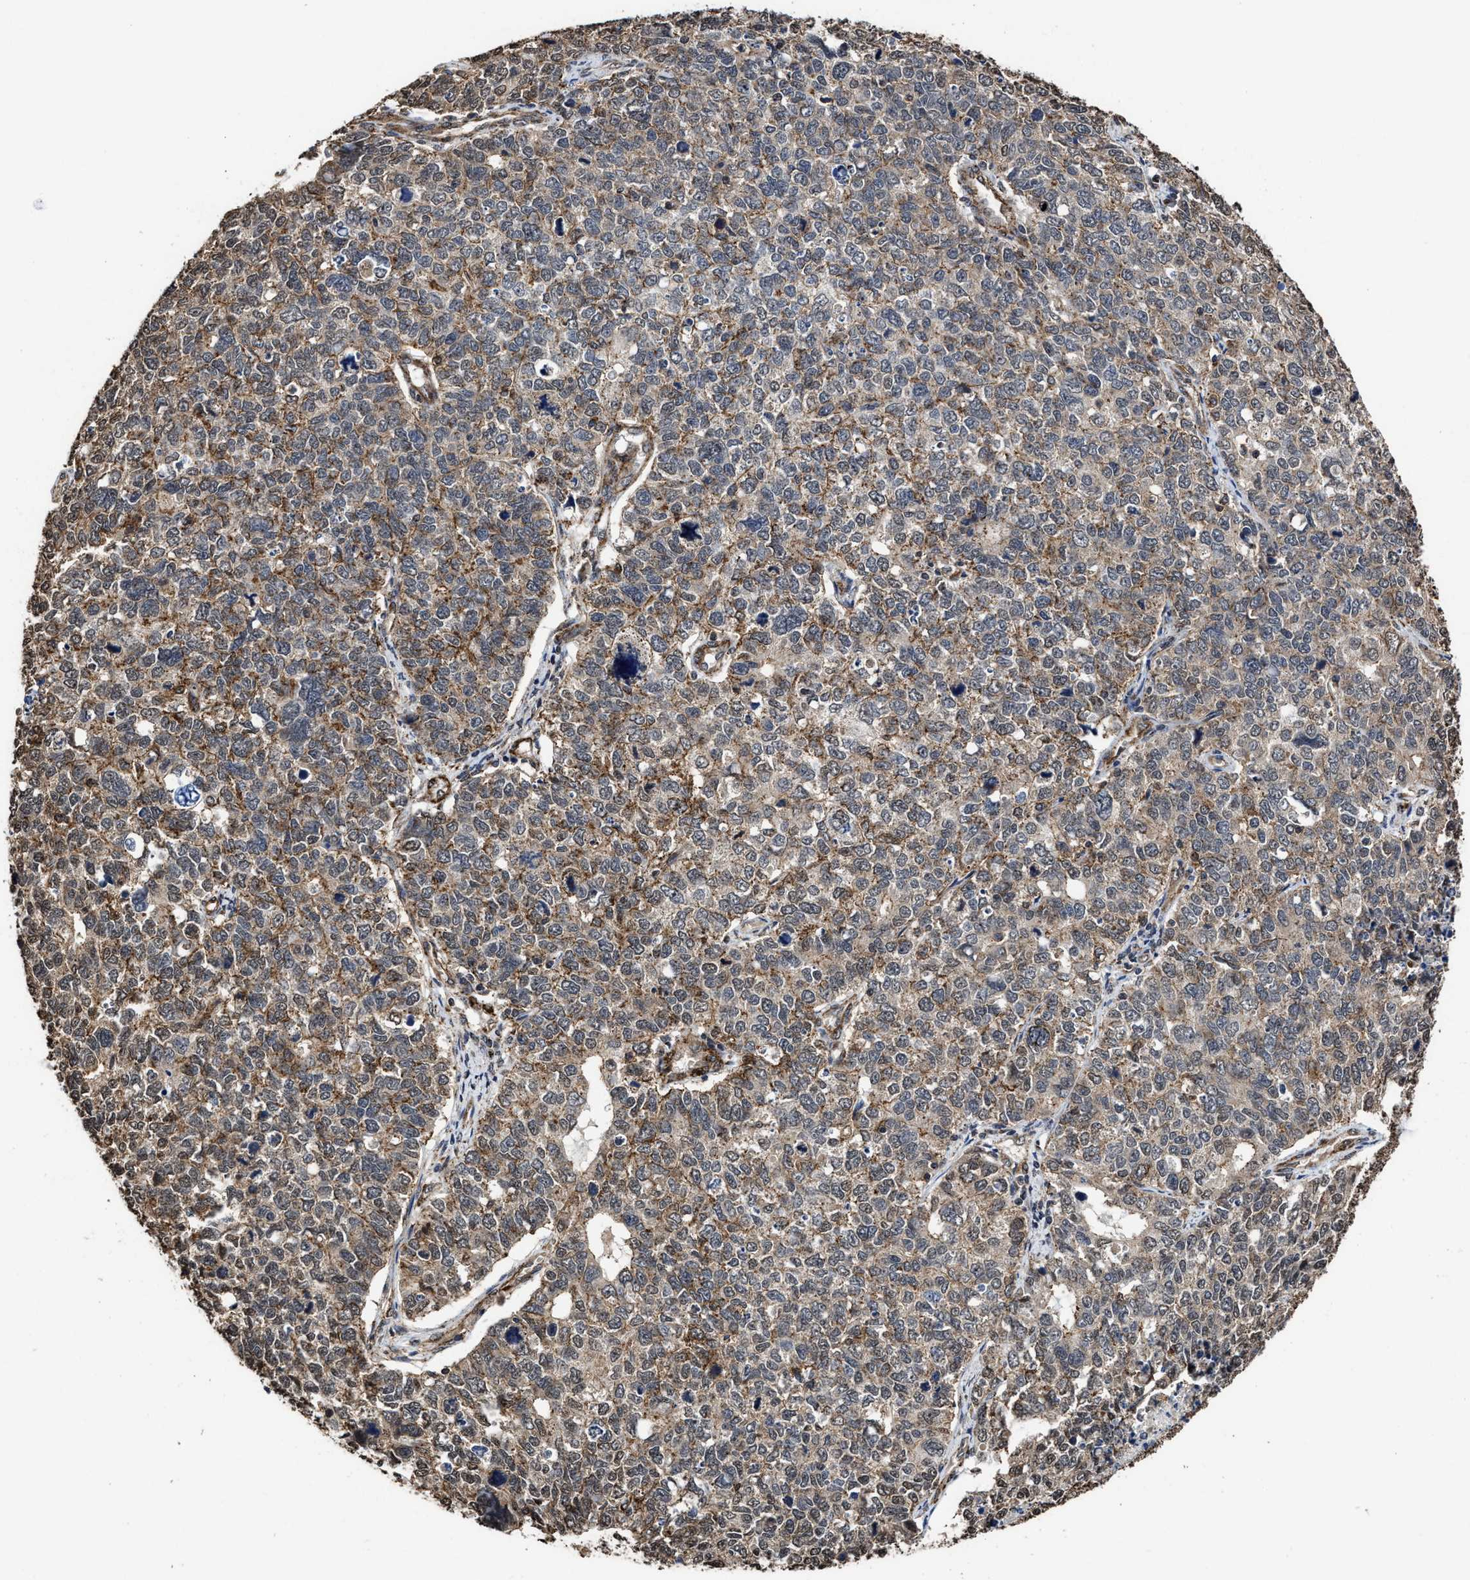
{"staining": {"intensity": "moderate", "quantity": ">75%", "location": "cytoplasmic/membranous"}, "tissue": "cervical cancer", "cell_type": "Tumor cells", "image_type": "cancer", "snomed": [{"axis": "morphology", "description": "Squamous cell carcinoma, NOS"}, {"axis": "topography", "description": "Cervix"}], "caption": "DAB immunohistochemical staining of squamous cell carcinoma (cervical) reveals moderate cytoplasmic/membranous protein positivity in about >75% of tumor cells.", "gene": "SEPTIN2", "patient": {"sex": "female", "age": 63}}